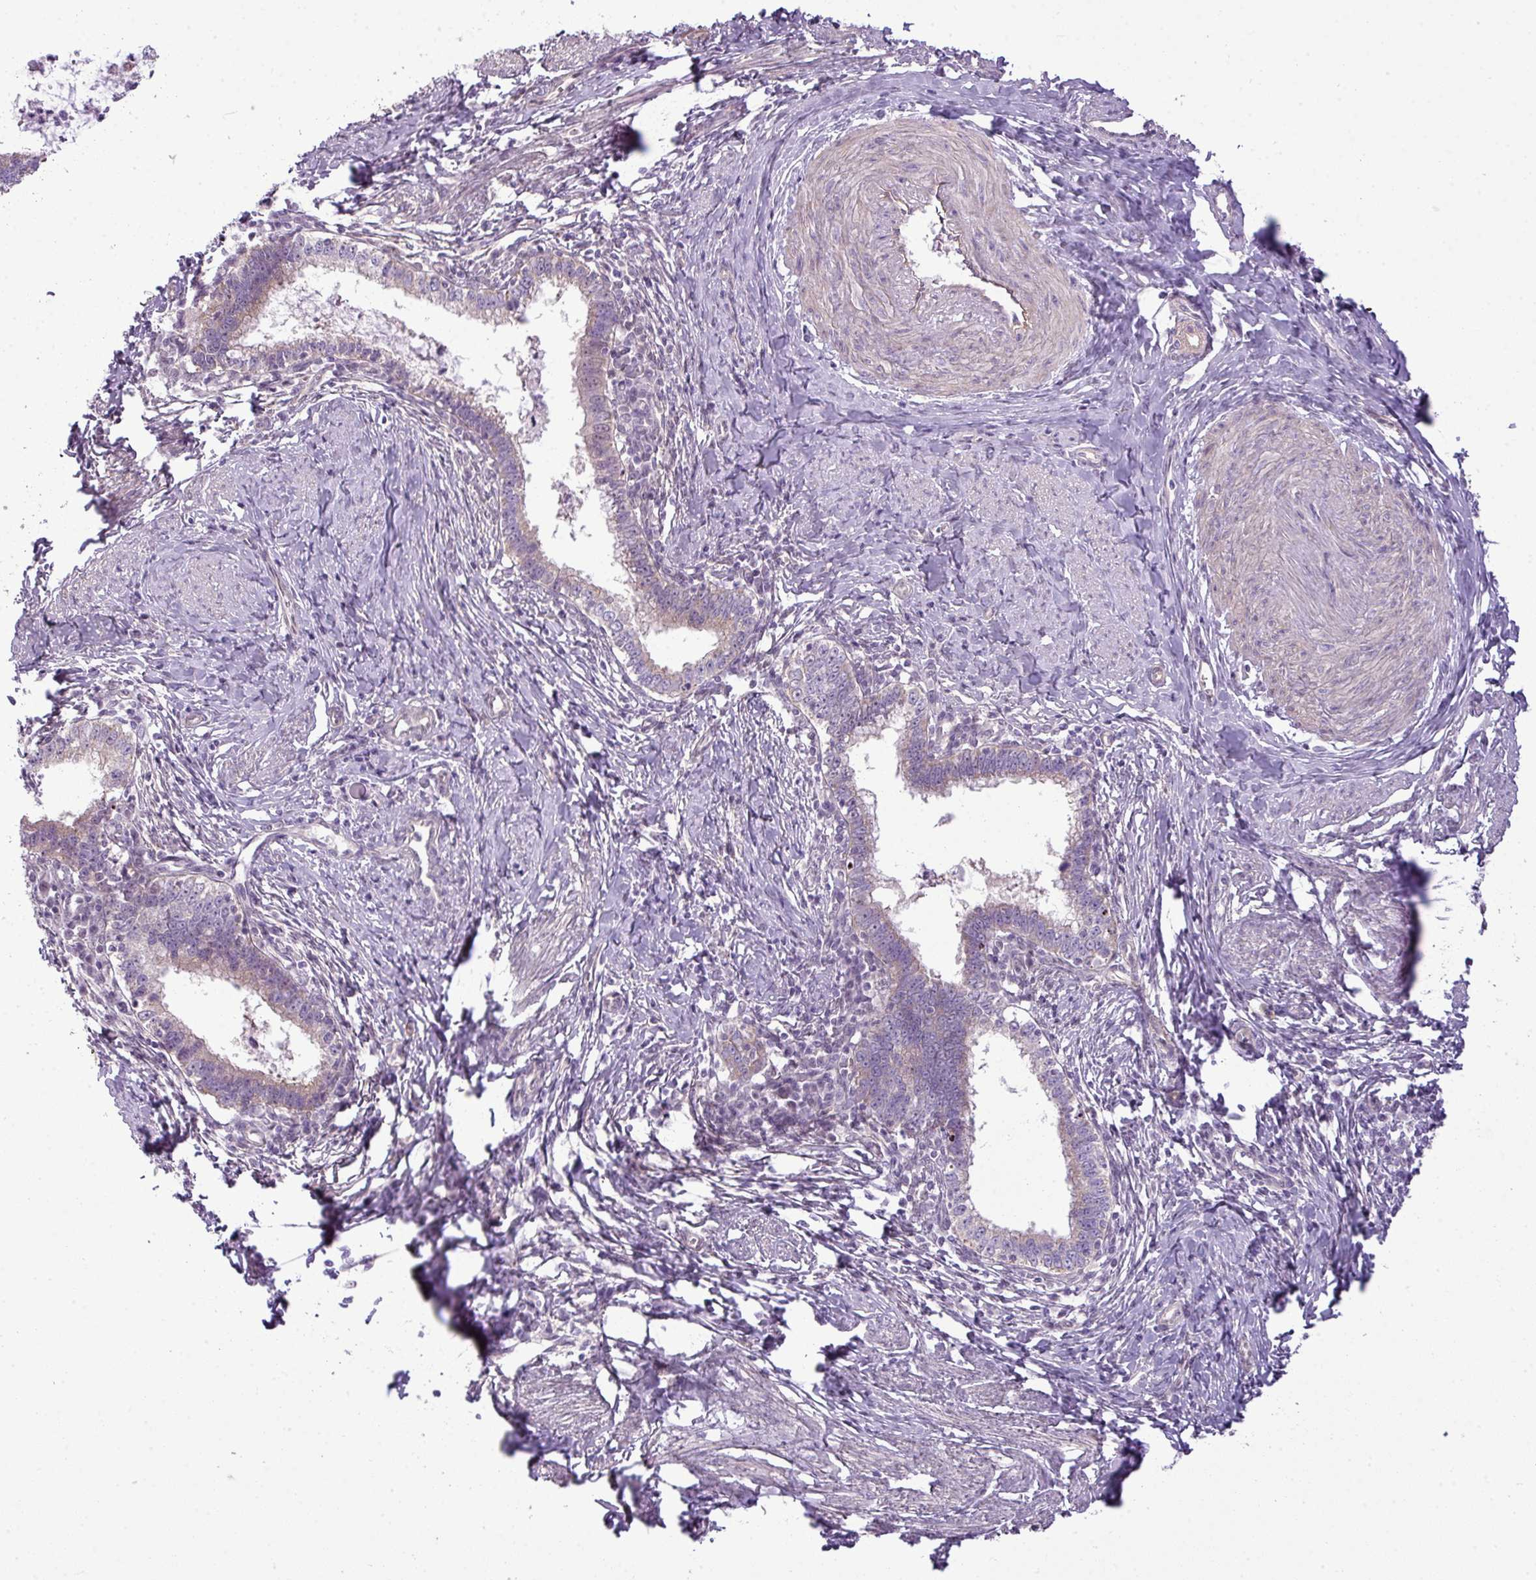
{"staining": {"intensity": "weak", "quantity": ">75%", "location": "cytoplasmic/membranous"}, "tissue": "cervical cancer", "cell_type": "Tumor cells", "image_type": "cancer", "snomed": [{"axis": "morphology", "description": "Adenocarcinoma, NOS"}, {"axis": "topography", "description": "Cervix"}], "caption": "Adenocarcinoma (cervical) stained for a protein (brown) reveals weak cytoplasmic/membranous positive expression in approximately >75% of tumor cells.", "gene": "MAK16", "patient": {"sex": "female", "age": 36}}